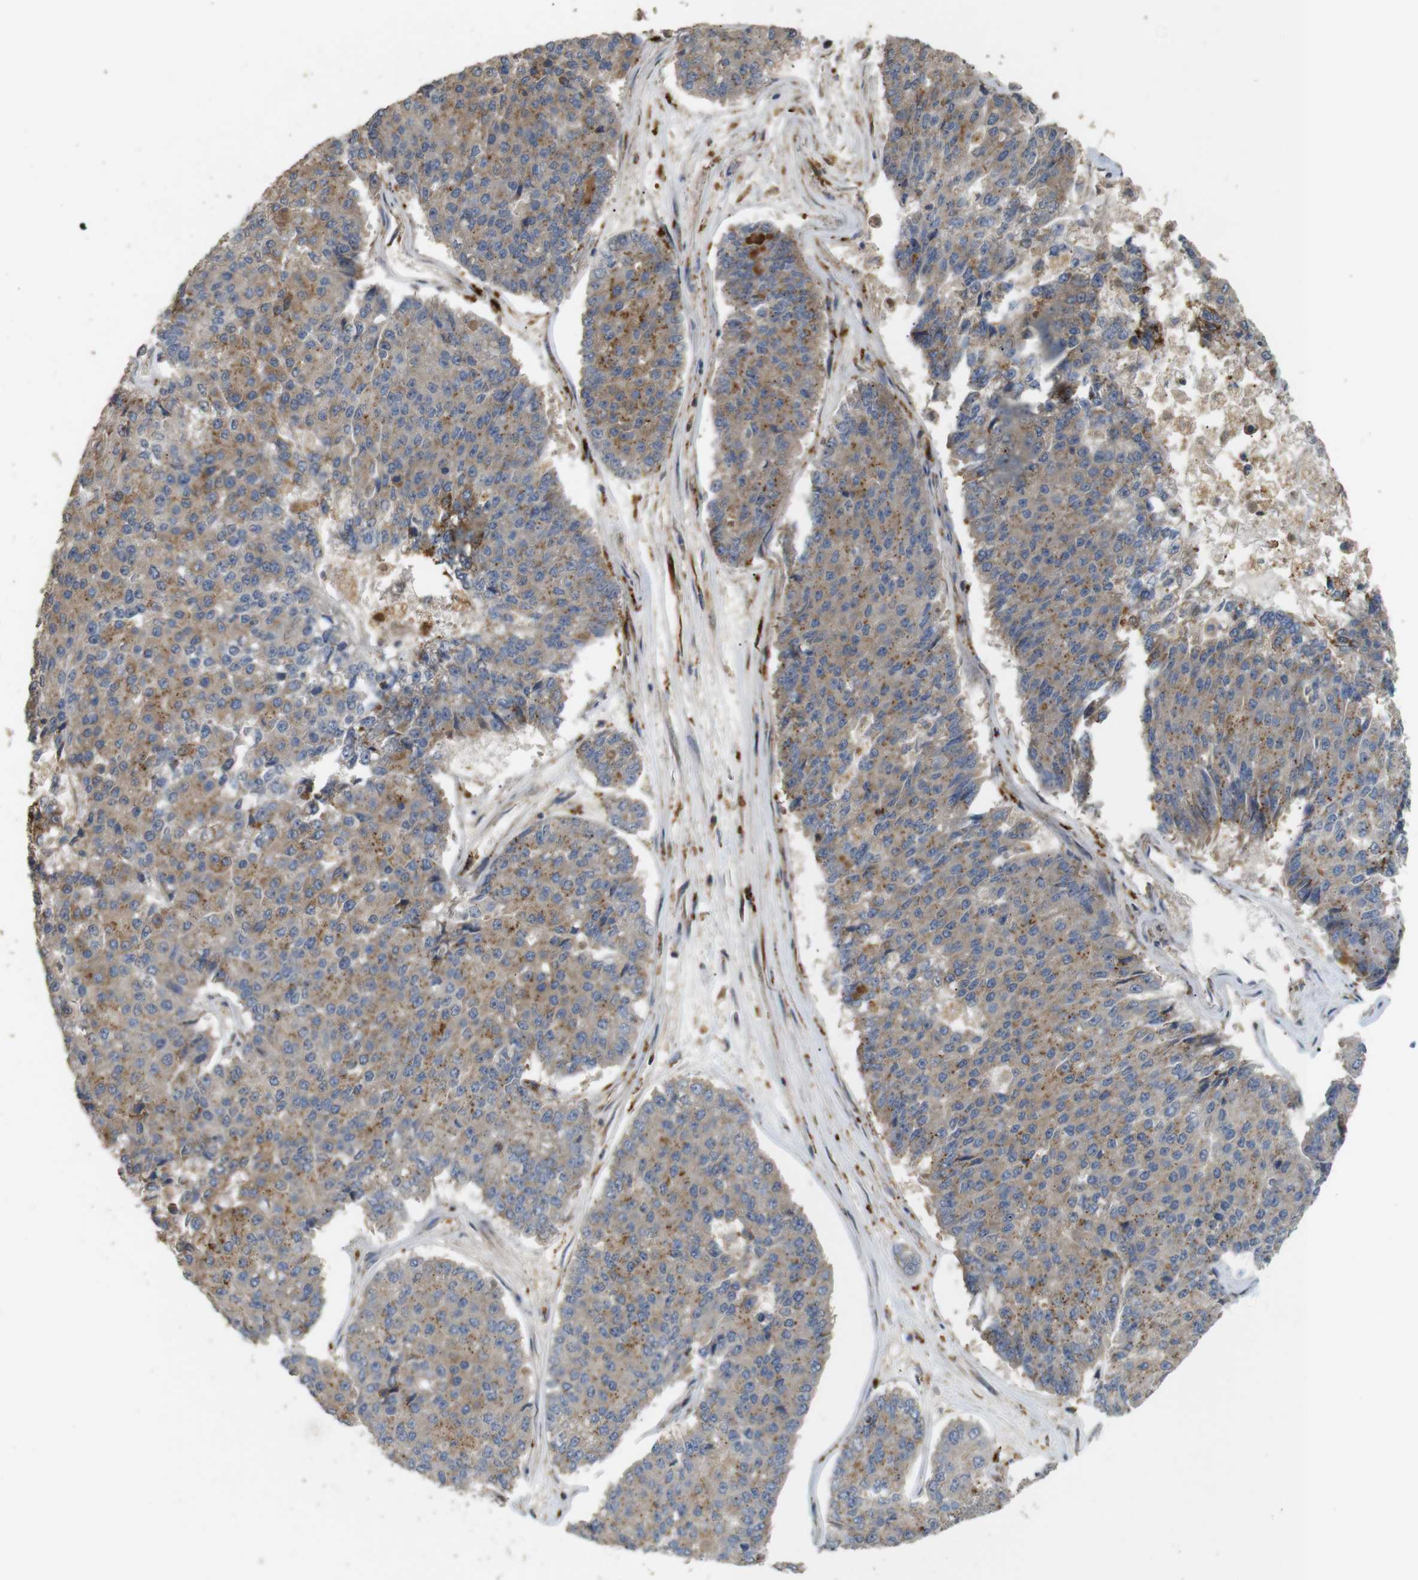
{"staining": {"intensity": "moderate", "quantity": "25%-75%", "location": "cytoplasmic/membranous"}, "tissue": "pancreatic cancer", "cell_type": "Tumor cells", "image_type": "cancer", "snomed": [{"axis": "morphology", "description": "Adenocarcinoma, NOS"}, {"axis": "topography", "description": "Pancreas"}], "caption": "Moderate cytoplasmic/membranous staining for a protein is appreciated in about 25%-75% of tumor cells of pancreatic cancer (adenocarcinoma) using immunohistochemistry (IHC).", "gene": "KSR1", "patient": {"sex": "male", "age": 50}}